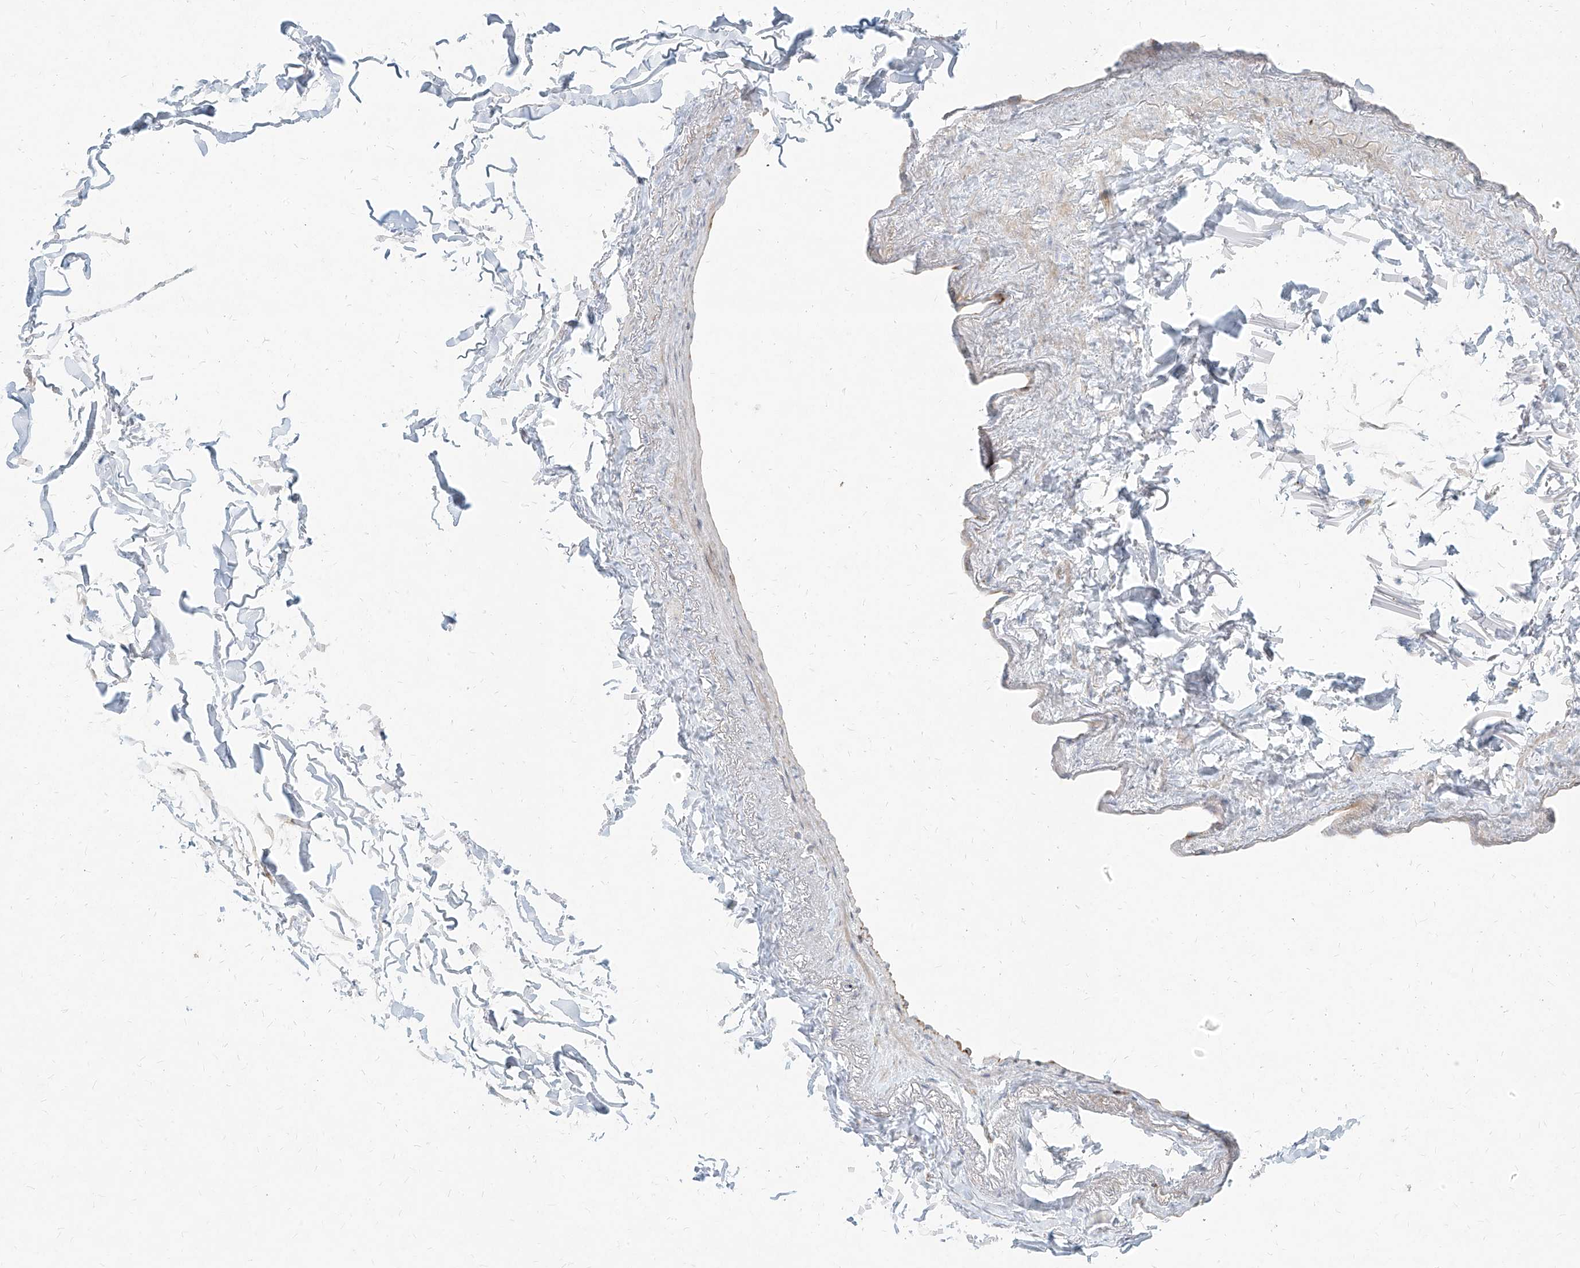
{"staining": {"intensity": "negative", "quantity": "none", "location": "none"}, "tissue": "adipose tissue", "cell_type": "Adipocytes", "image_type": "normal", "snomed": [{"axis": "morphology", "description": "Normal tissue, NOS"}, {"axis": "topography", "description": "Cartilage tissue"}, {"axis": "topography", "description": "Bronchus"}], "caption": "The photomicrograph displays no staining of adipocytes in unremarkable adipose tissue.", "gene": "MTX2", "patient": {"sex": "female", "age": 73}}